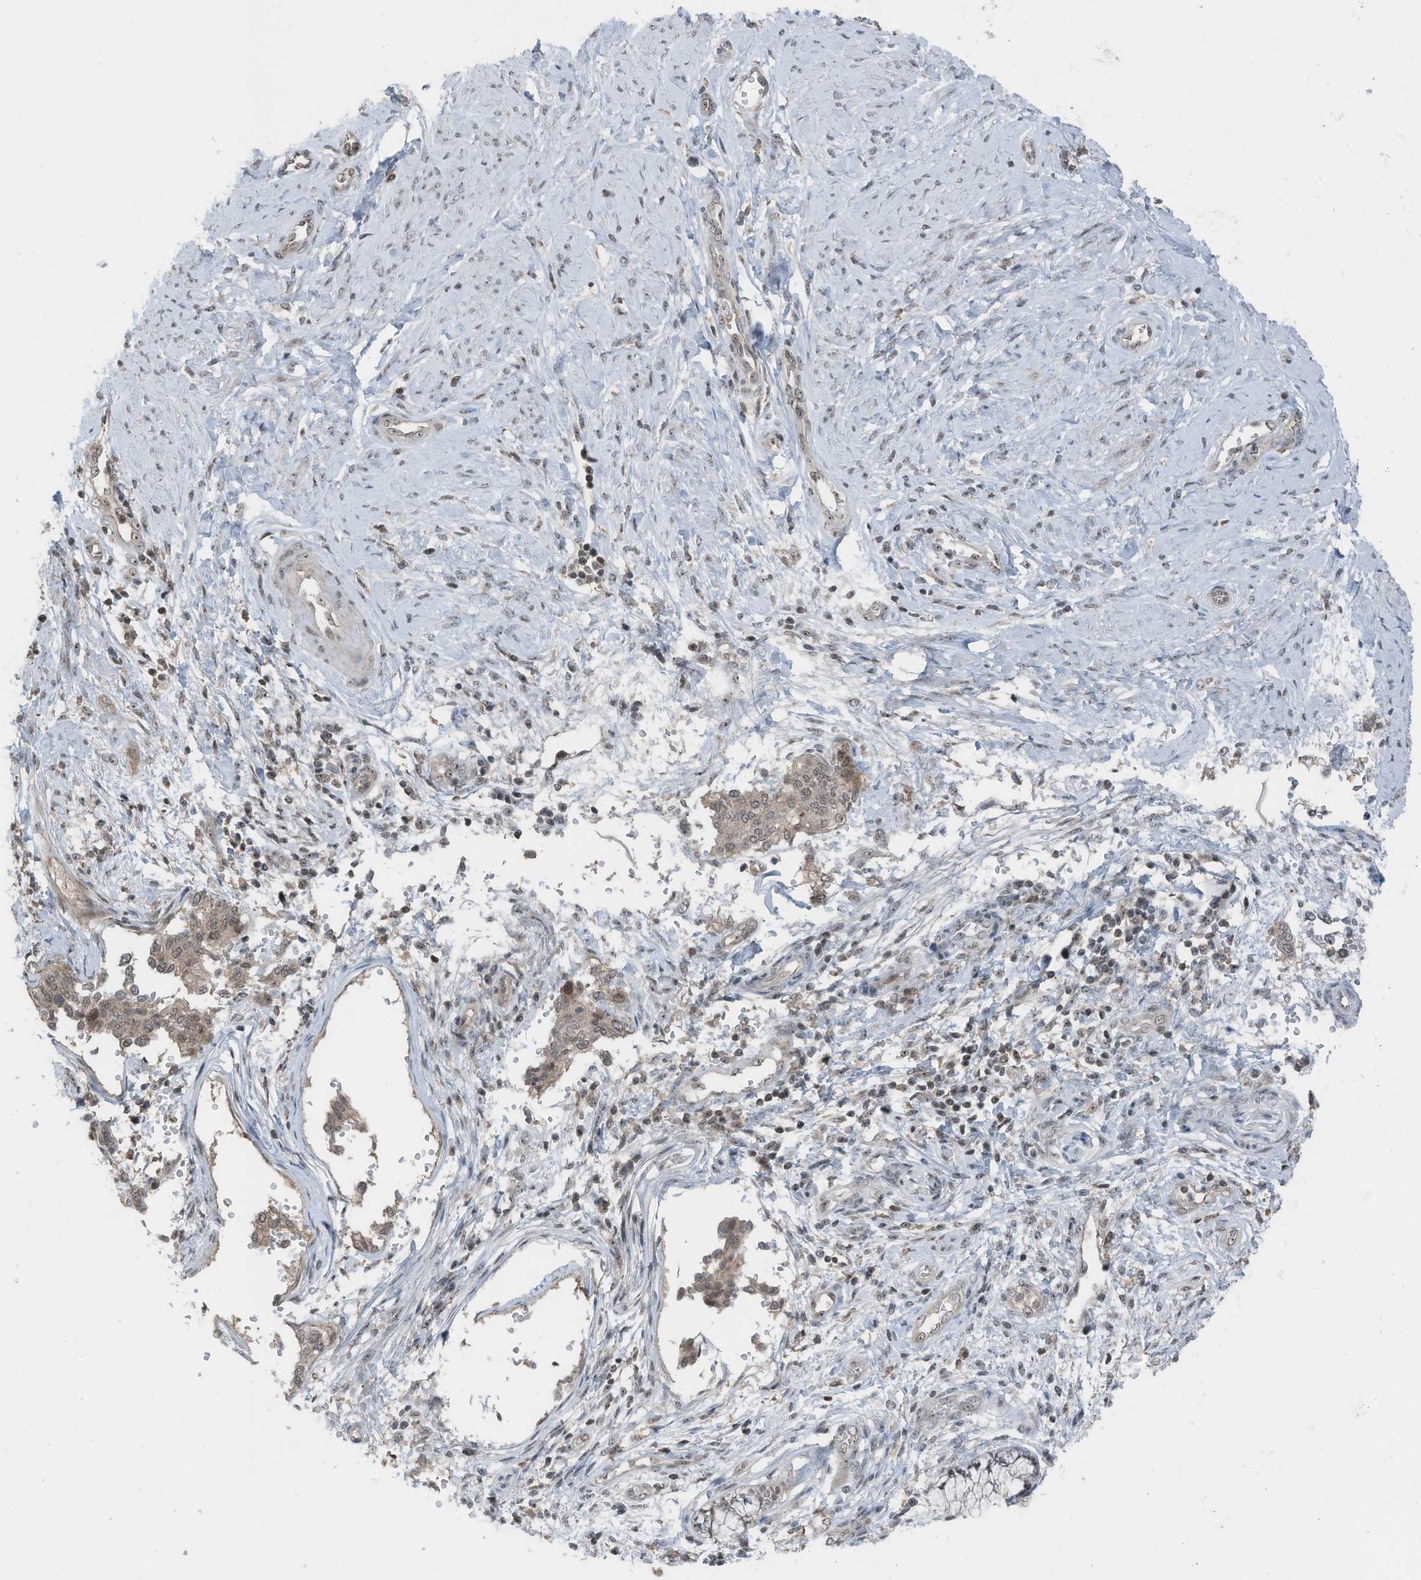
{"staining": {"intensity": "weak", "quantity": "25%-75%", "location": "cytoplasmic/membranous,nuclear"}, "tissue": "cervical cancer", "cell_type": "Tumor cells", "image_type": "cancer", "snomed": [{"axis": "morphology", "description": "Squamous cell carcinoma, NOS"}, {"axis": "topography", "description": "Cervix"}], "caption": "Human cervical cancer stained with a brown dye exhibits weak cytoplasmic/membranous and nuclear positive positivity in about 25%-75% of tumor cells.", "gene": "UTP3", "patient": {"sex": "female", "age": 37}}